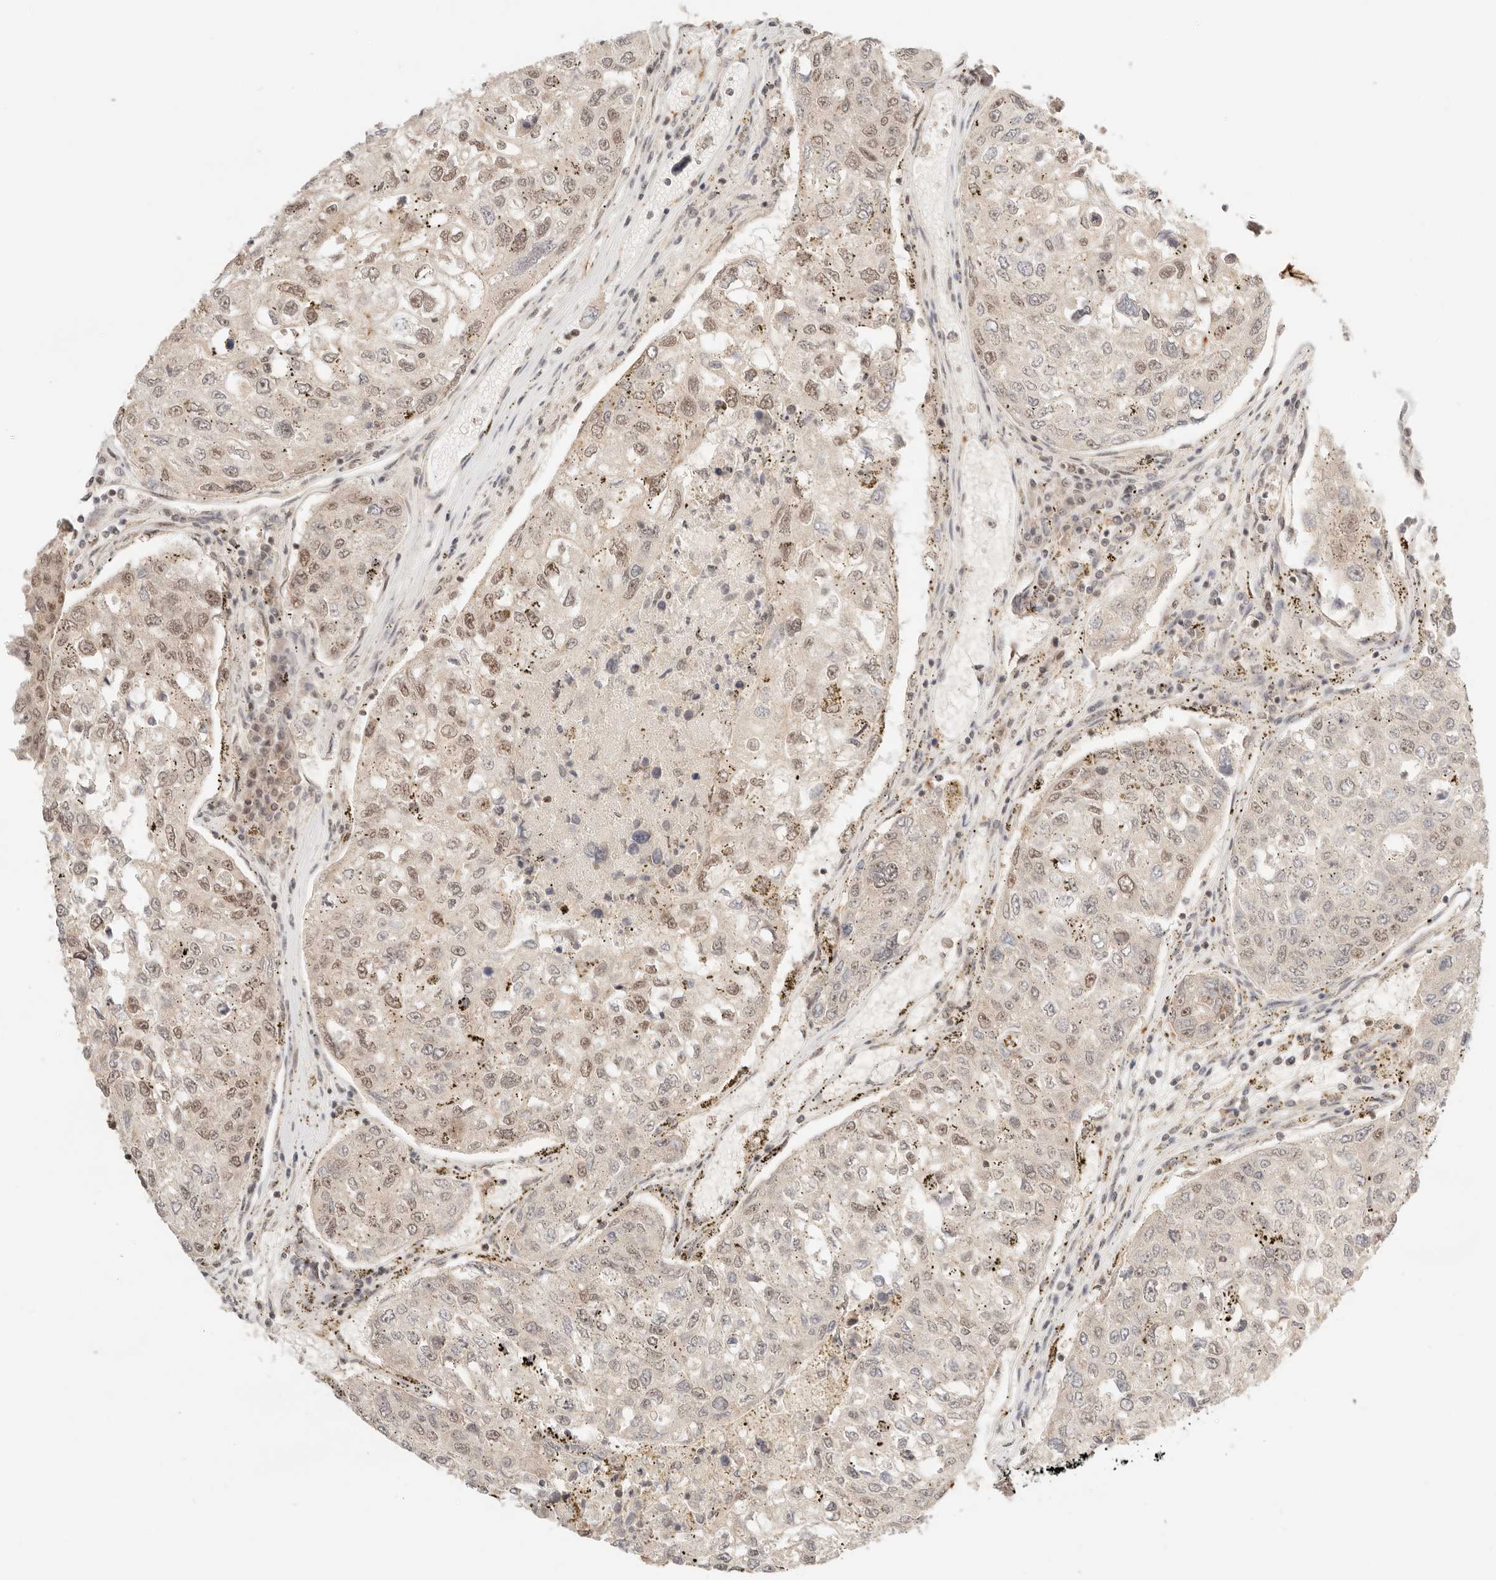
{"staining": {"intensity": "moderate", "quantity": "<25%", "location": "nuclear"}, "tissue": "urothelial cancer", "cell_type": "Tumor cells", "image_type": "cancer", "snomed": [{"axis": "morphology", "description": "Urothelial carcinoma, High grade"}, {"axis": "topography", "description": "Lymph node"}, {"axis": "topography", "description": "Urinary bladder"}], "caption": "High-grade urothelial carcinoma stained for a protein (brown) exhibits moderate nuclear positive positivity in approximately <25% of tumor cells.", "gene": "GTF2E2", "patient": {"sex": "male", "age": 51}}